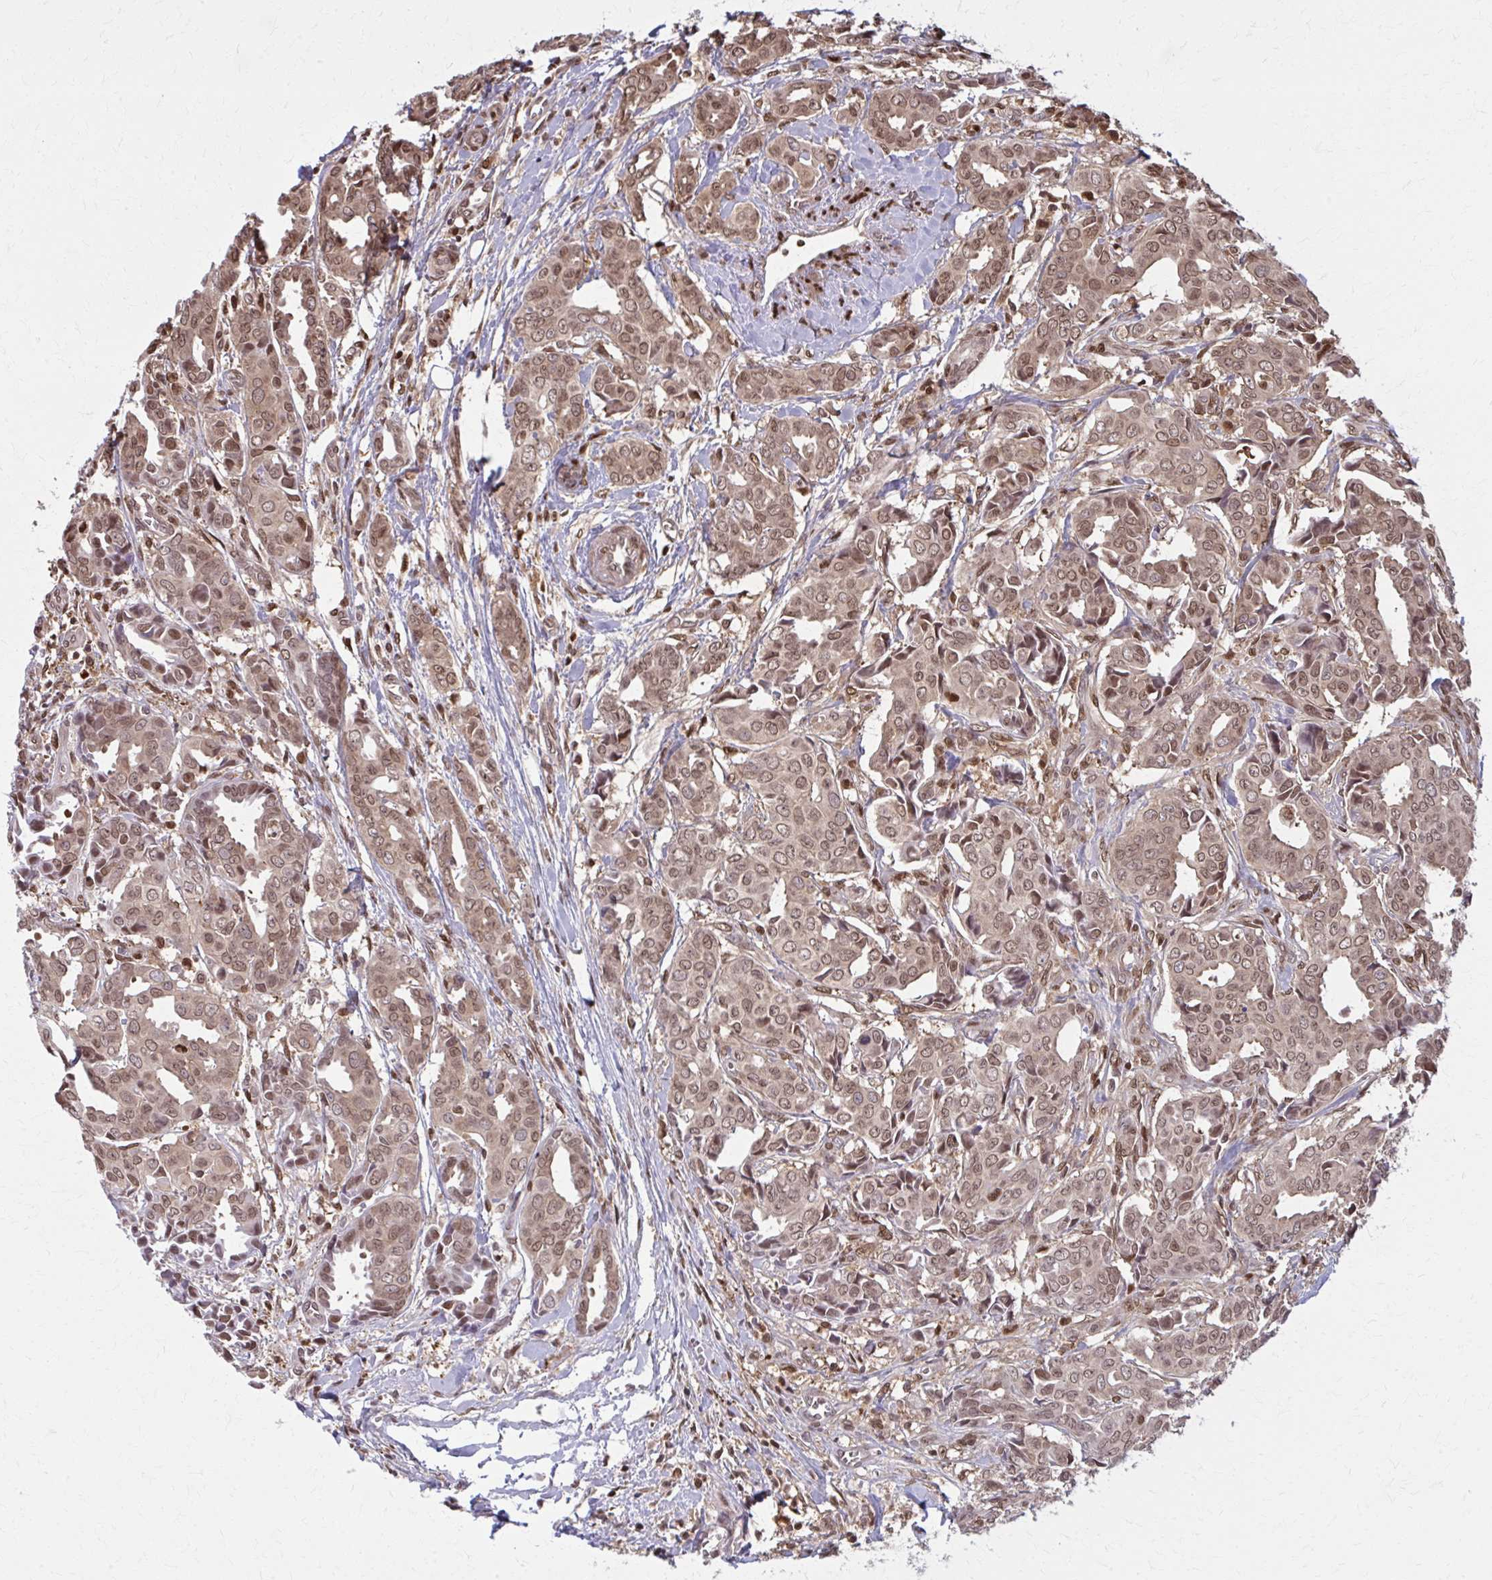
{"staining": {"intensity": "moderate", "quantity": ">75%", "location": "cytoplasmic/membranous,nuclear"}, "tissue": "breast cancer", "cell_type": "Tumor cells", "image_type": "cancer", "snomed": [{"axis": "morphology", "description": "Duct carcinoma"}, {"axis": "topography", "description": "Breast"}], "caption": "Breast cancer stained with DAB (3,3'-diaminobenzidine) IHC displays medium levels of moderate cytoplasmic/membranous and nuclear positivity in approximately >75% of tumor cells. (IHC, brightfield microscopy, high magnification).", "gene": "MDH1", "patient": {"sex": "female", "age": 45}}